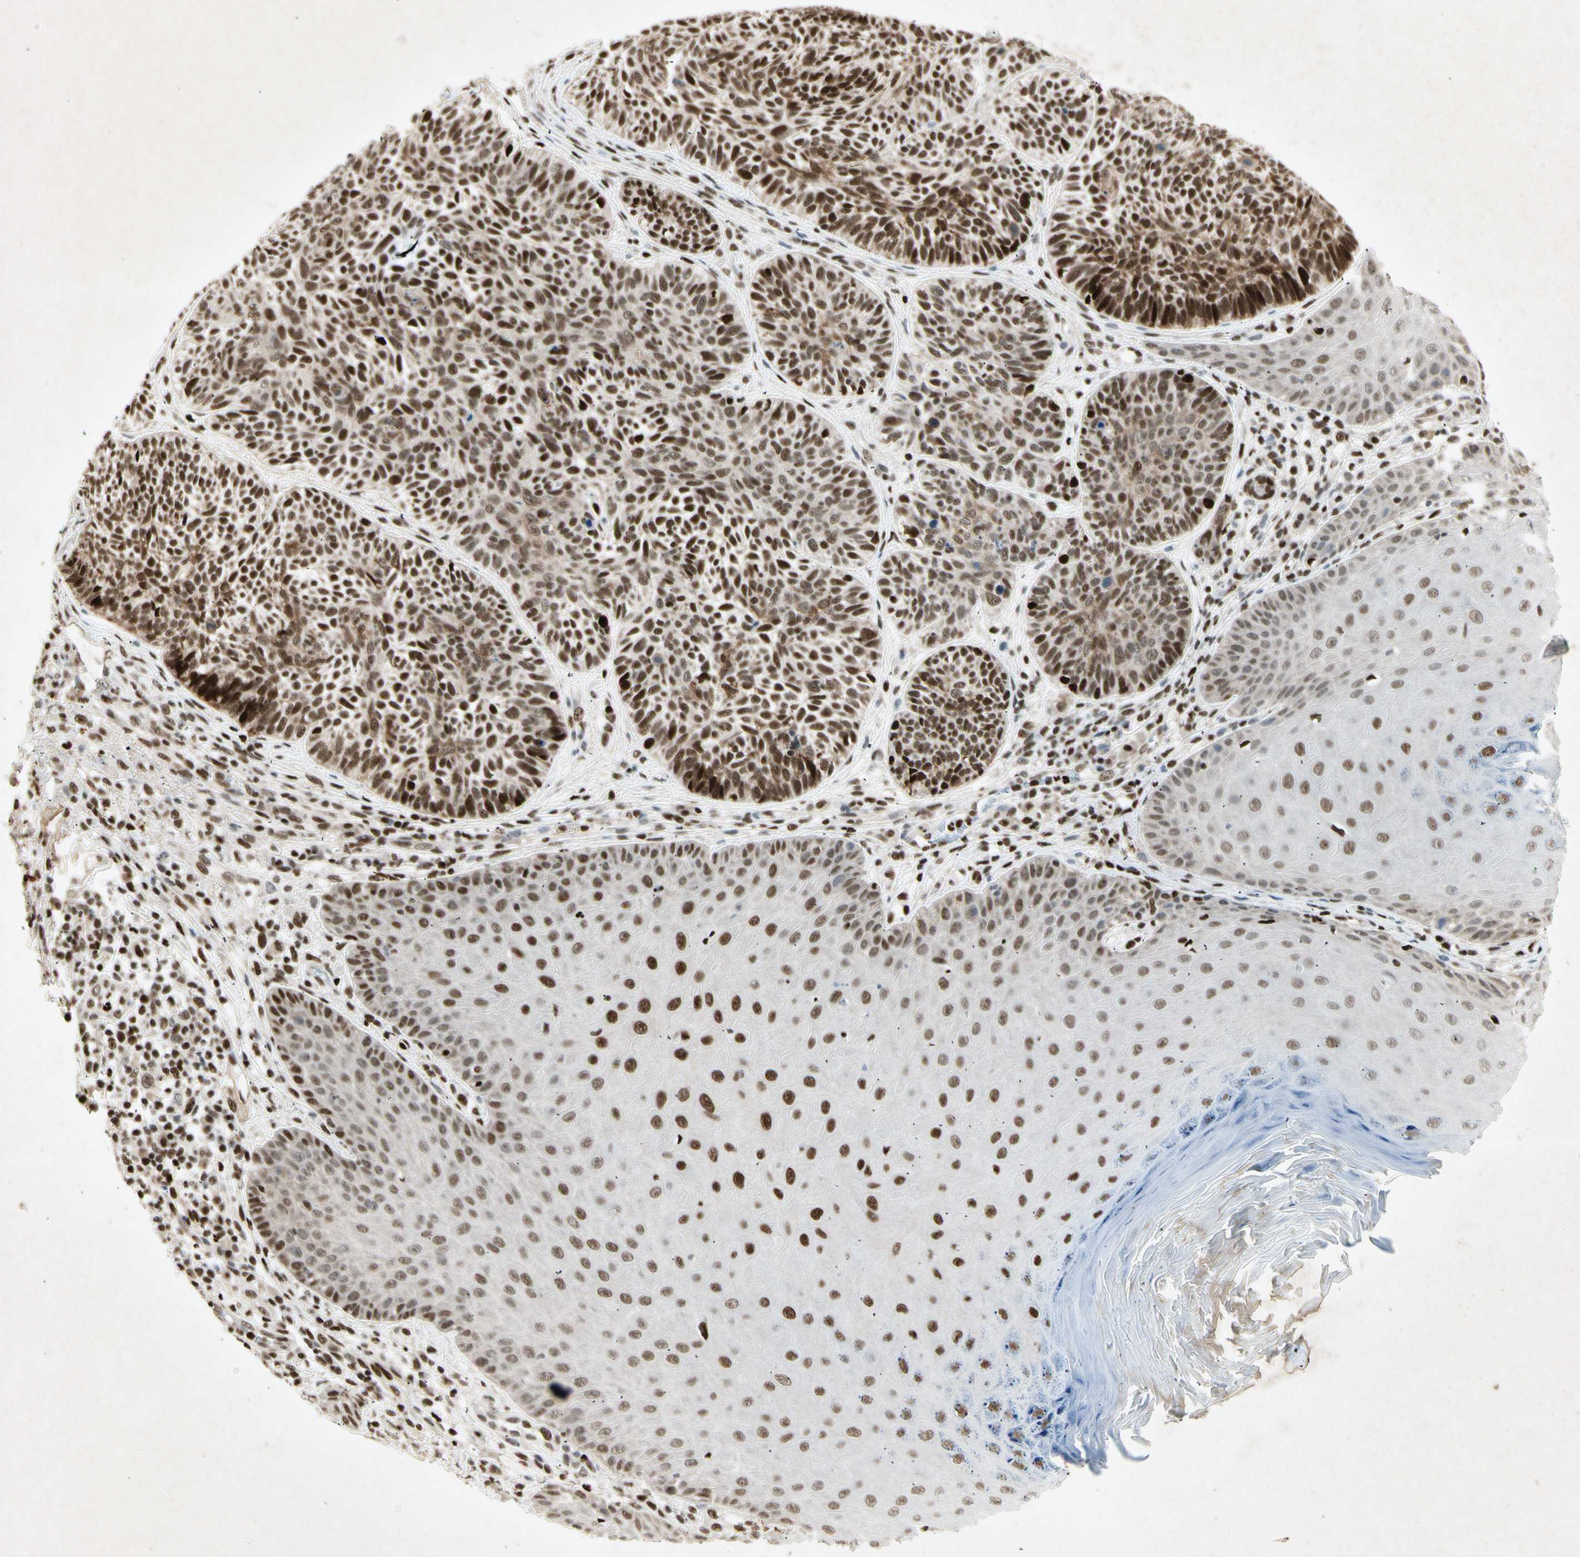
{"staining": {"intensity": "strong", "quantity": ">75%", "location": "nuclear"}, "tissue": "skin cancer", "cell_type": "Tumor cells", "image_type": "cancer", "snomed": [{"axis": "morphology", "description": "Normal tissue, NOS"}, {"axis": "morphology", "description": "Basal cell carcinoma"}, {"axis": "topography", "description": "Skin"}], "caption": "Protein expression analysis of basal cell carcinoma (skin) demonstrates strong nuclear expression in approximately >75% of tumor cells.", "gene": "RNF43", "patient": {"sex": "male", "age": 52}}